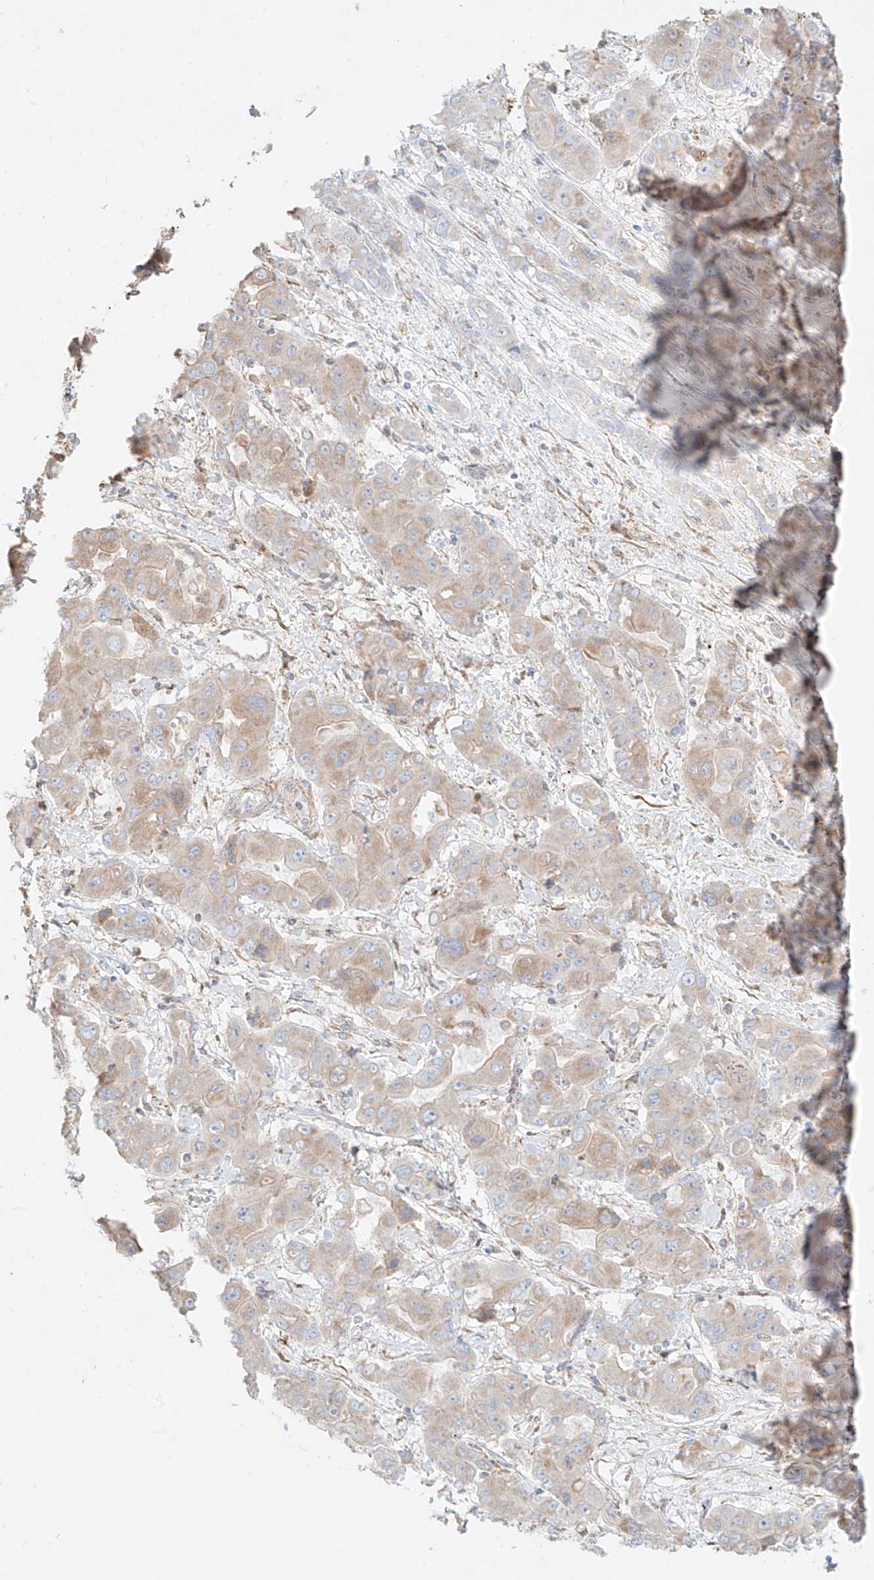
{"staining": {"intensity": "weak", "quantity": "<25%", "location": "cytoplasmic/membranous"}, "tissue": "liver cancer", "cell_type": "Tumor cells", "image_type": "cancer", "snomed": [{"axis": "morphology", "description": "Cholangiocarcinoma"}, {"axis": "topography", "description": "Liver"}], "caption": "IHC micrograph of neoplastic tissue: human liver cancer (cholangiocarcinoma) stained with DAB reveals no significant protein expression in tumor cells. Brightfield microscopy of IHC stained with DAB (3,3'-diaminobenzidine) (brown) and hematoxylin (blue), captured at high magnification.", "gene": "COLGALT2", "patient": {"sex": "male", "age": 67}}